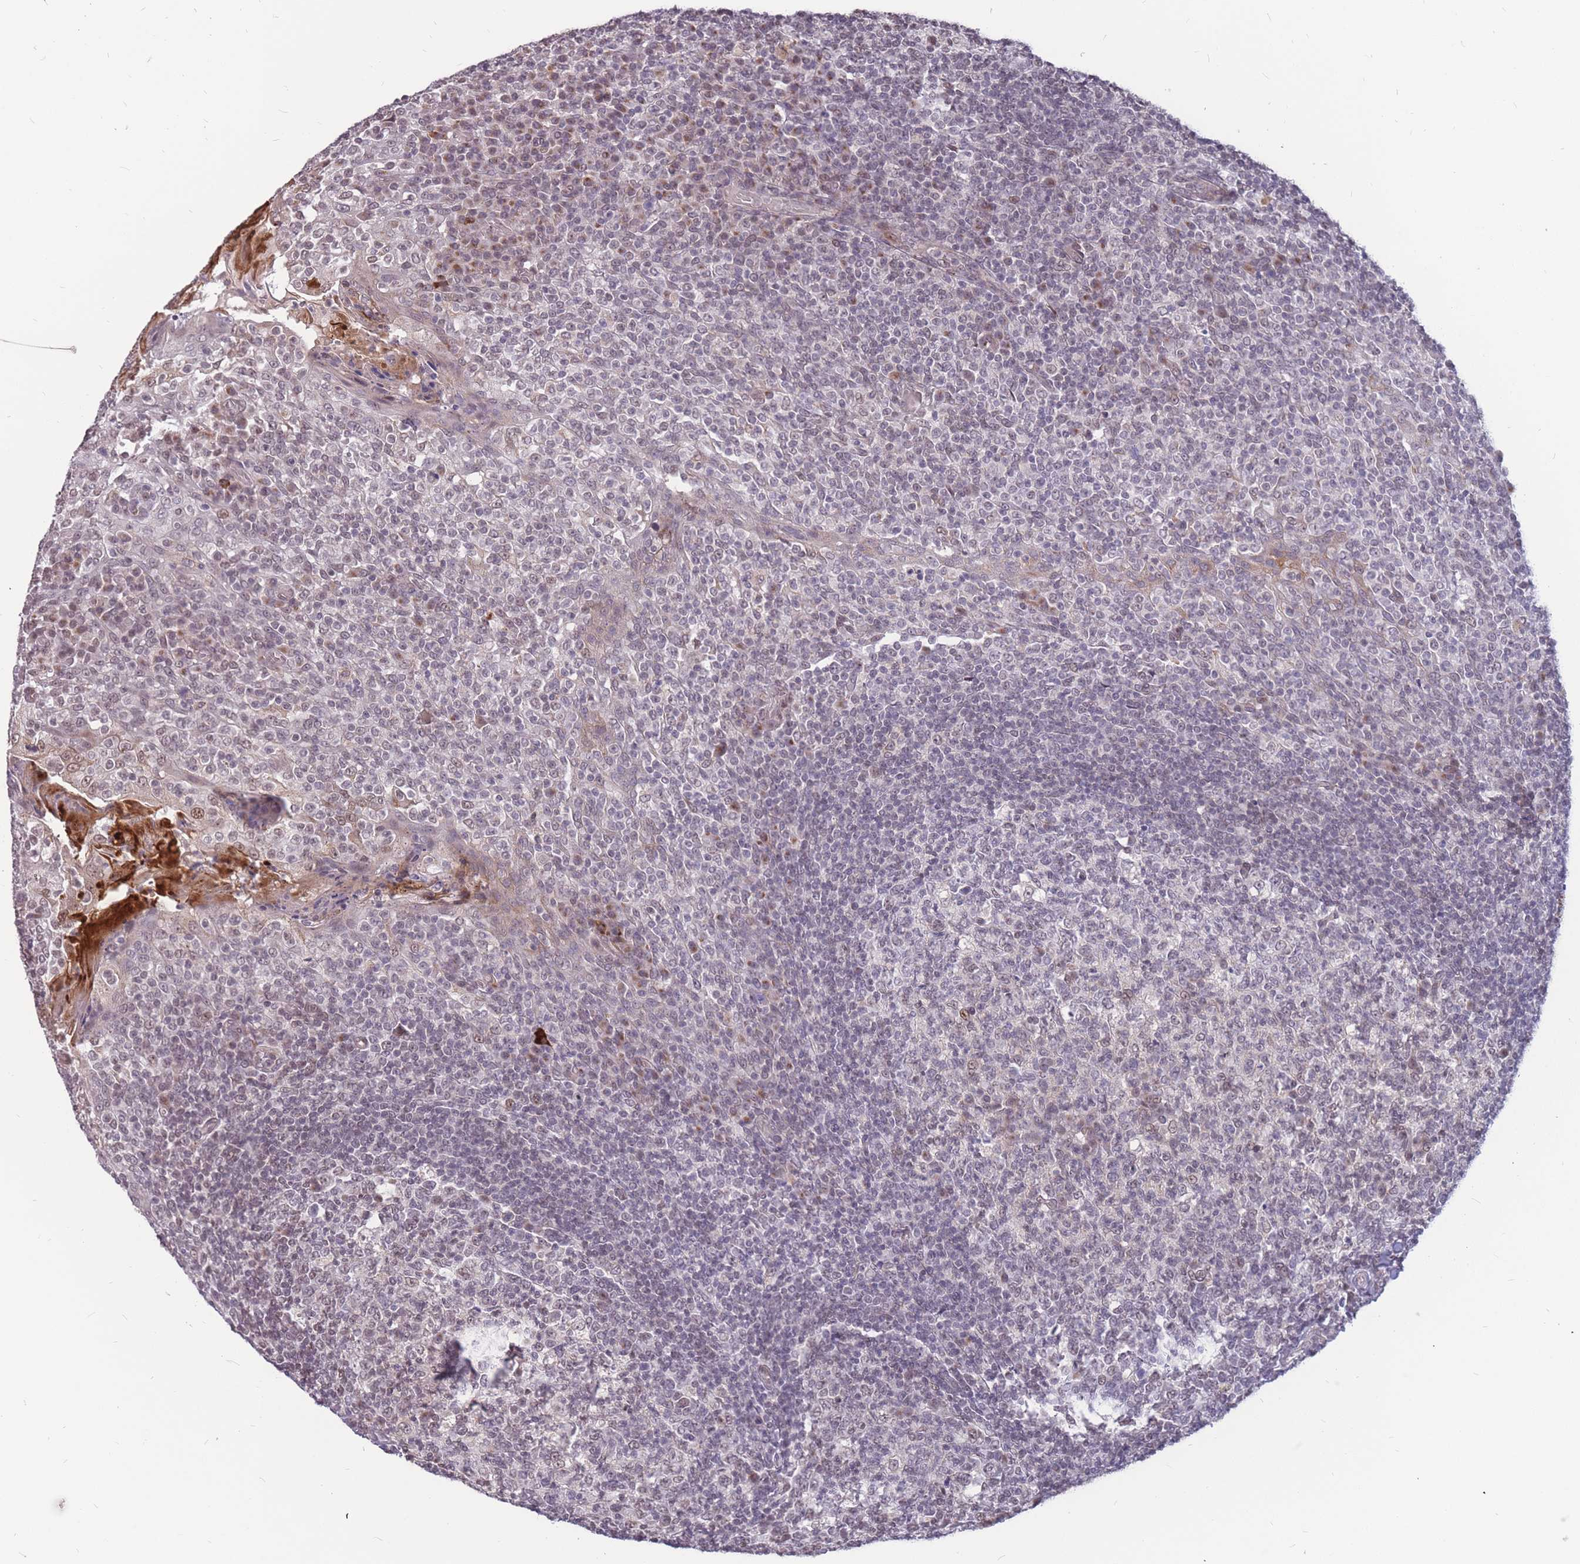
{"staining": {"intensity": "weak", "quantity": "25%-75%", "location": "nuclear"}, "tissue": "tonsil", "cell_type": "Germinal center cells", "image_type": "normal", "snomed": [{"axis": "morphology", "description": "Normal tissue, NOS"}, {"axis": "topography", "description": "Tonsil"}], "caption": "Immunohistochemical staining of unremarkable human tonsil exhibits 25%-75% levels of weak nuclear protein staining in about 25%-75% of germinal center cells. (IHC, brightfield microscopy, high magnification).", "gene": "ADD2", "patient": {"sex": "female", "age": 19}}